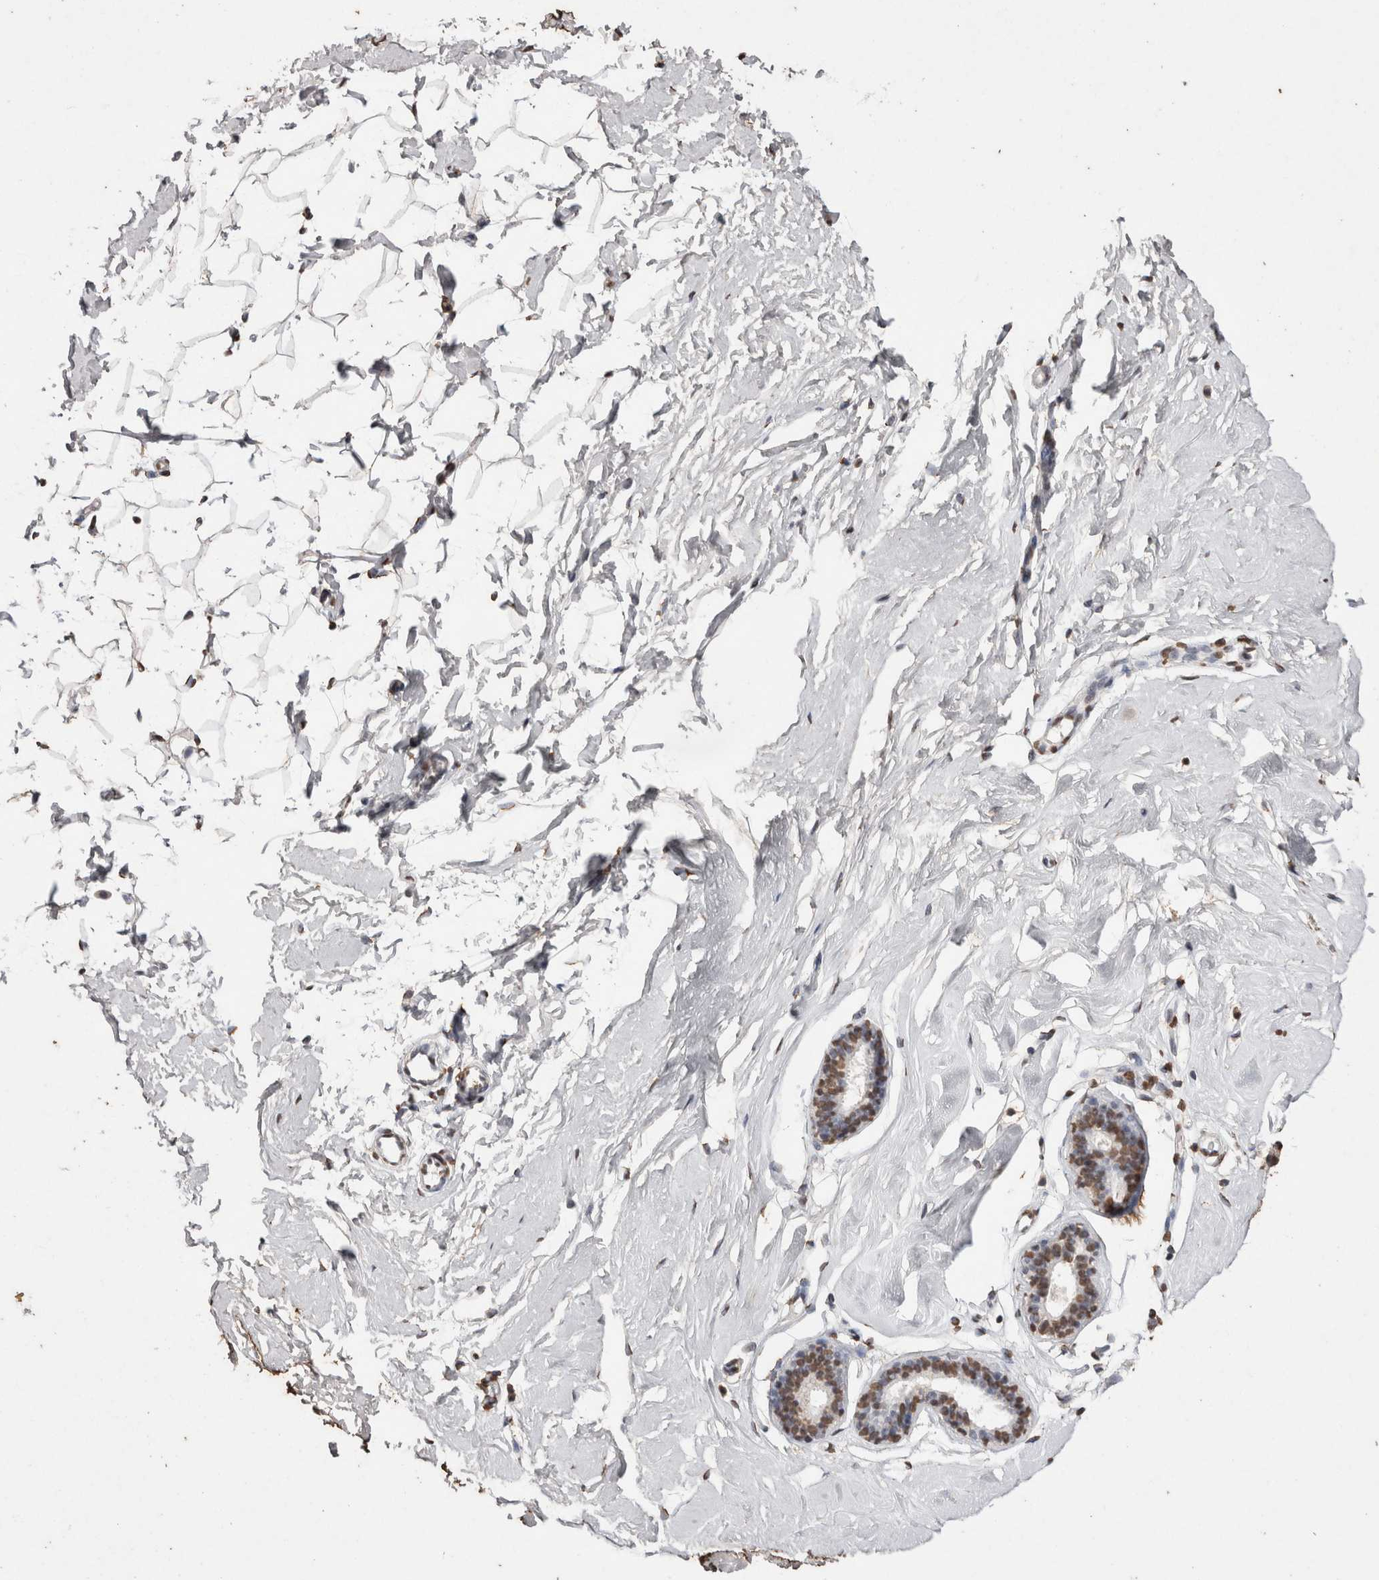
{"staining": {"intensity": "moderate", "quantity": ">75%", "location": "nuclear"}, "tissue": "breast", "cell_type": "Adipocytes", "image_type": "normal", "snomed": [{"axis": "morphology", "description": "Normal tissue, NOS"}, {"axis": "topography", "description": "Breast"}], "caption": "Moderate nuclear expression is appreciated in approximately >75% of adipocytes in unremarkable breast.", "gene": "NTHL1", "patient": {"sex": "female", "age": 23}}